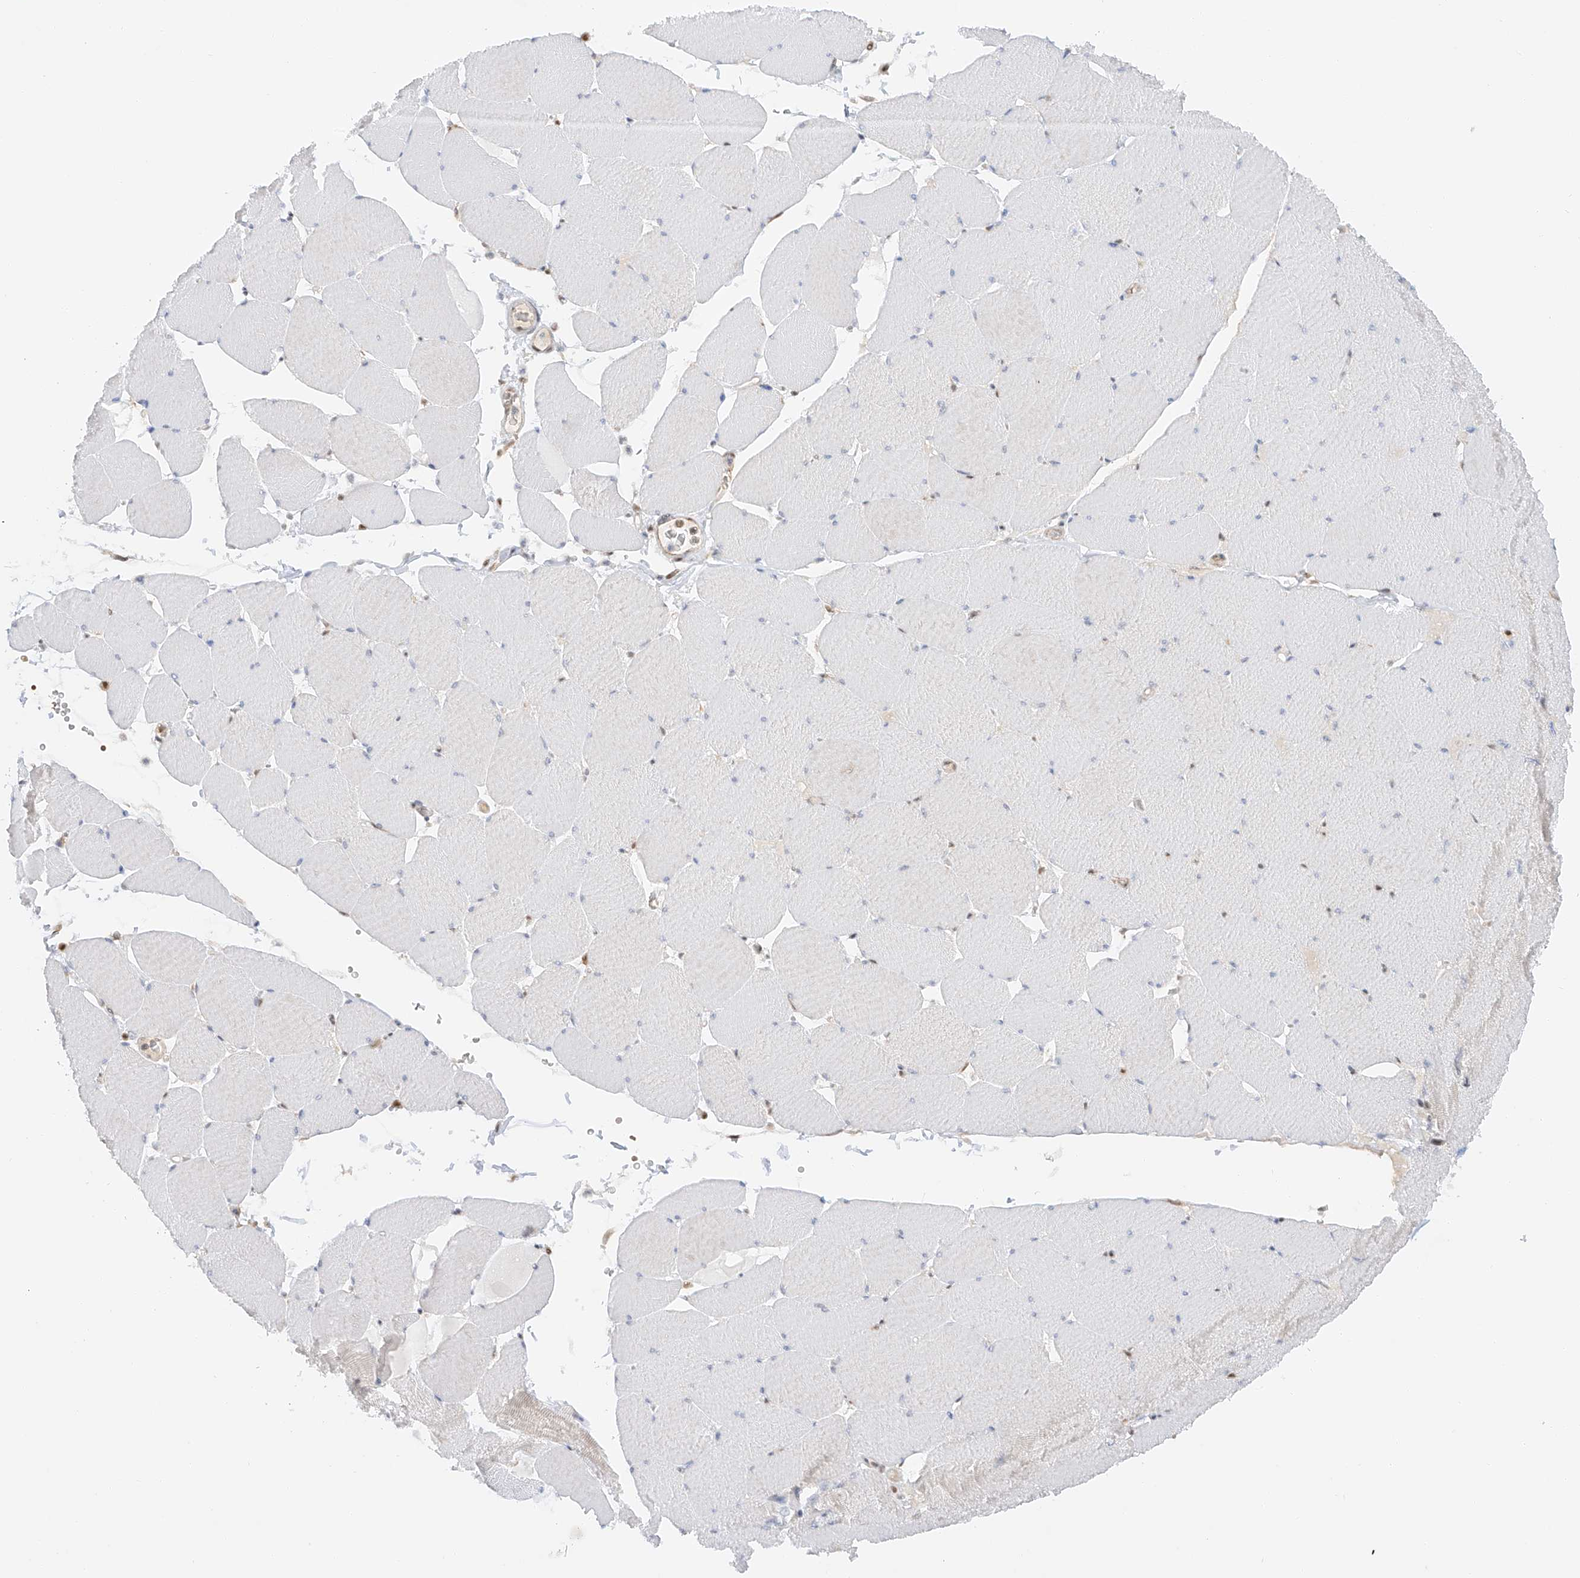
{"staining": {"intensity": "weak", "quantity": "<25%", "location": "cytoplasmic/membranous"}, "tissue": "skeletal muscle", "cell_type": "Myocytes", "image_type": "normal", "snomed": [{"axis": "morphology", "description": "Normal tissue, NOS"}, {"axis": "topography", "description": "Skeletal muscle"}, {"axis": "topography", "description": "Head-Neck"}], "caption": "Immunohistochemical staining of benign human skeletal muscle shows no significant staining in myocytes. (Brightfield microscopy of DAB immunohistochemistry (IHC) at high magnification).", "gene": "POGK", "patient": {"sex": "male", "age": 66}}